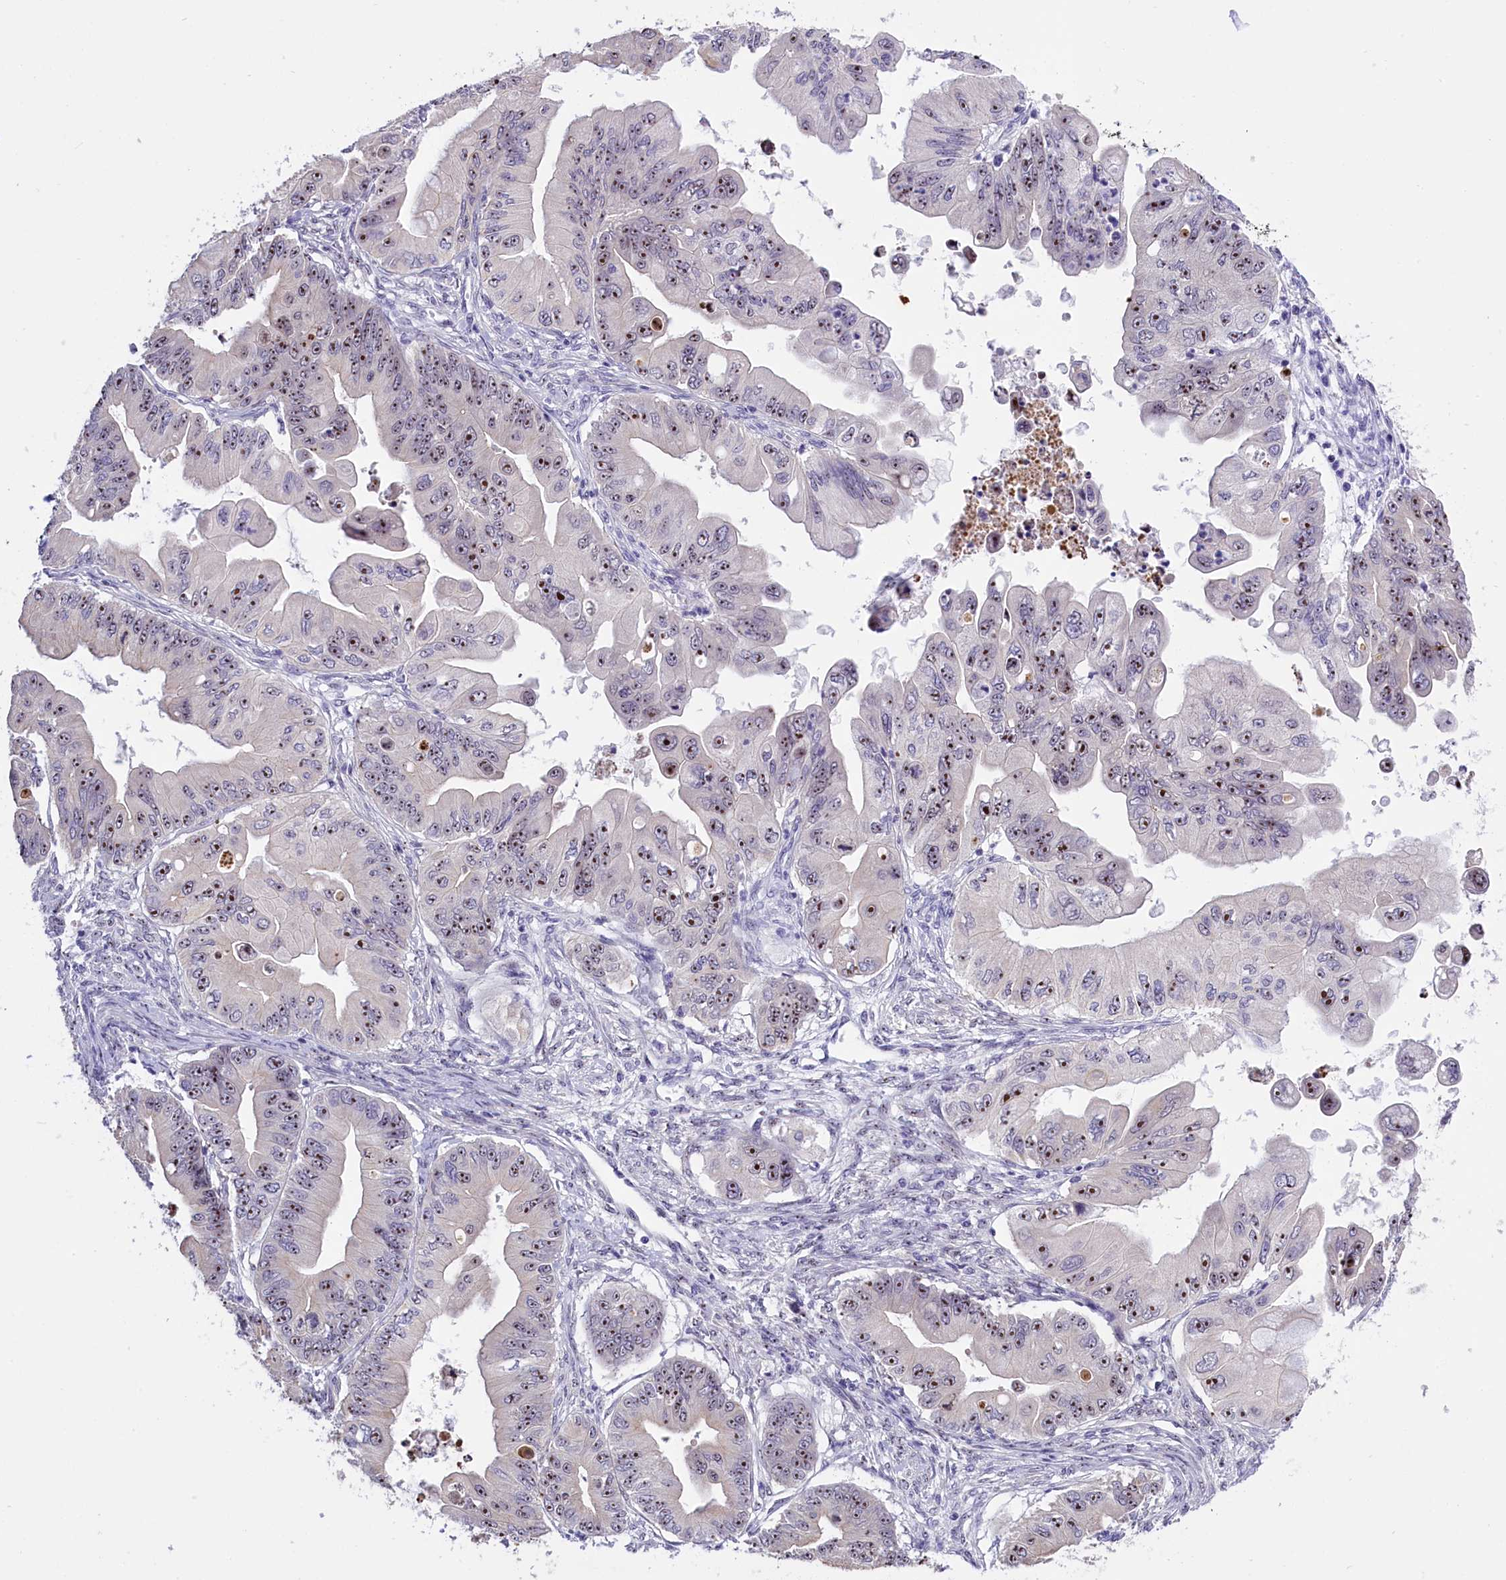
{"staining": {"intensity": "strong", "quantity": "25%-75%", "location": "nuclear"}, "tissue": "ovarian cancer", "cell_type": "Tumor cells", "image_type": "cancer", "snomed": [{"axis": "morphology", "description": "Cystadenocarcinoma, mucinous, NOS"}, {"axis": "topography", "description": "Ovary"}], "caption": "Brown immunohistochemical staining in ovarian cancer demonstrates strong nuclear expression in approximately 25%-75% of tumor cells.", "gene": "TBL3", "patient": {"sex": "female", "age": 71}}